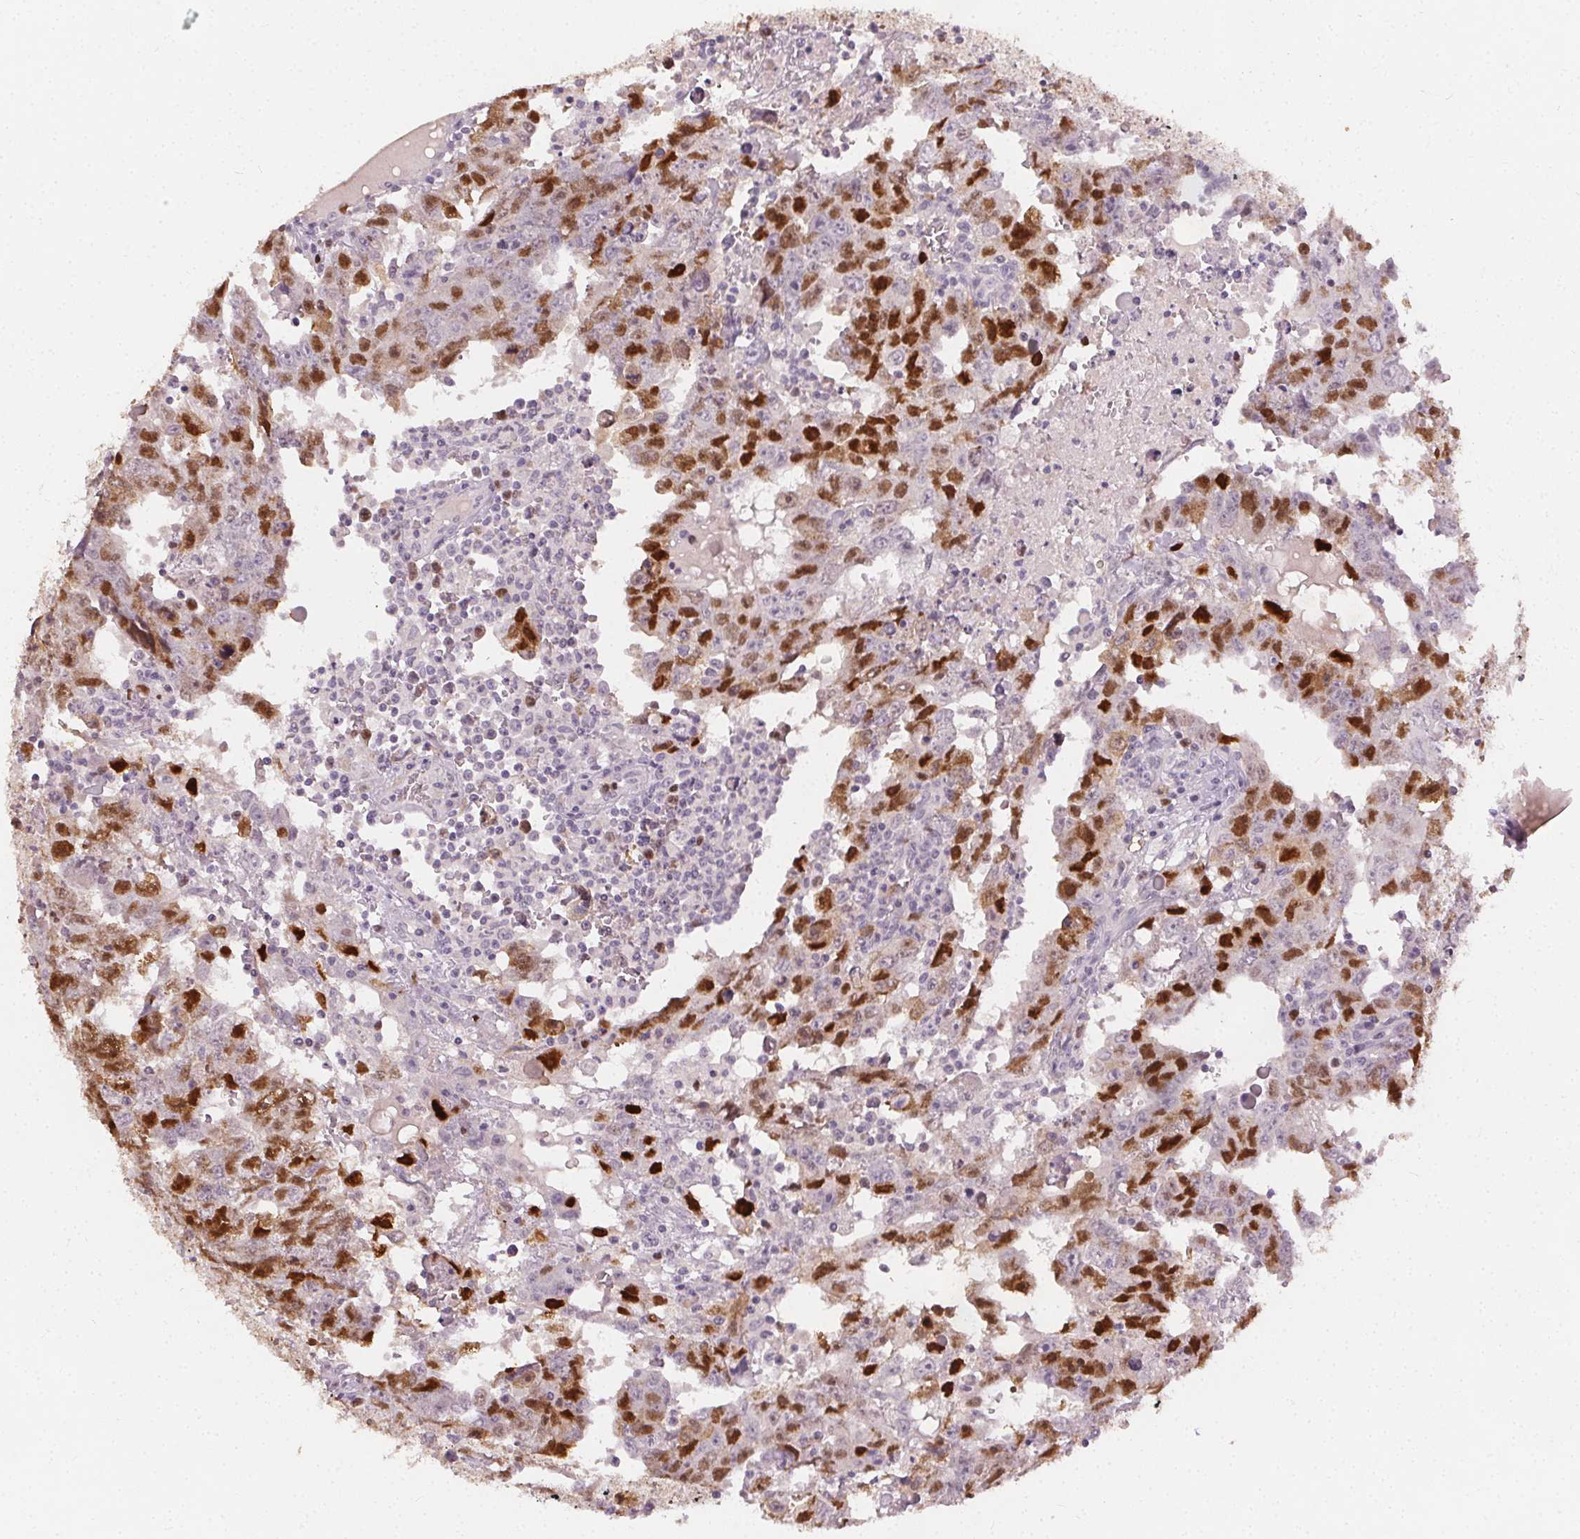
{"staining": {"intensity": "moderate", "quantity": "25%-75%", "location": "nuclear"}, "tissue": "testis cancer", "cell_type": "Tumor cells", "image_type": "cancer", "snomed": [{"axis": "morphology", "description": "Carcinoma, Embryonal, NOS"}, {"axis": "topography", "description": "Testis"}], "caption": "Protein expression analysis of human embryonal carcinoma (testis) reveals moderate nuclear positivity in about 25%-75% of tumor cells.", "gene": "ANLN", "patient": {"sex": "male", "age": 22}}